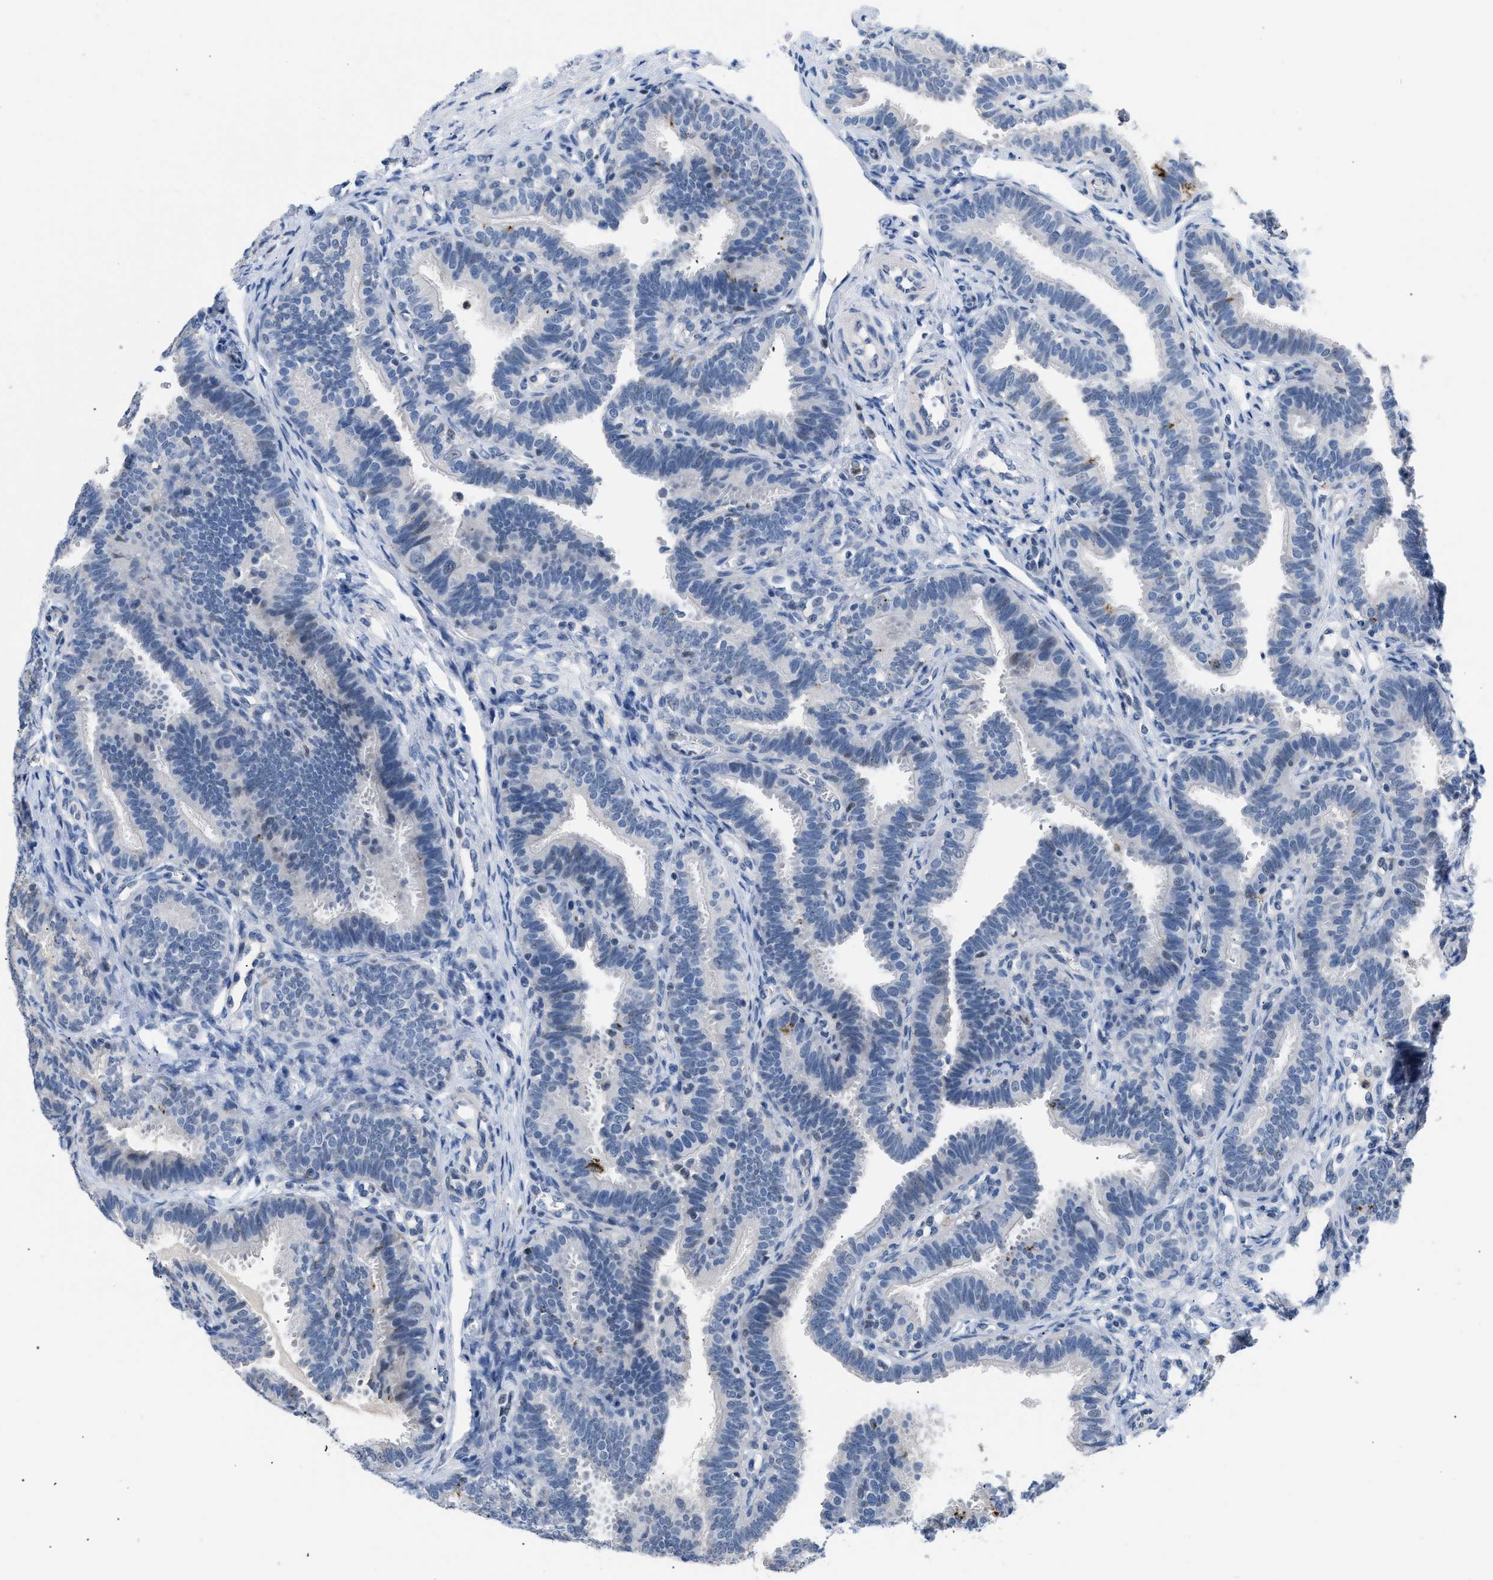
{"staining": {"intensity": "negative", "quantity": "none", "location": "none"}, "tissue": "fallopian tube", "cell_type": "Glandular cells", "image_type": "normal", "snomed": [{"axis": "morphology", "description": "Normal tissue, NOS"}, {"axis": "topography", "description": "Fallopian tube"}, {"axis": "topography", "description": "Placenta"}], "caption": "Immunohistochemistry micrograph of normal human fallopian tube stained for a protein (brown), which shows no expression in glandular cells. (Brightfield microscopy of DAB (3,3'-diaminobenzidine) immunohistochemistry (IHC) at high magnification).", "gene": "BOLL", "patient": {"sex": "female", "age": 34}}